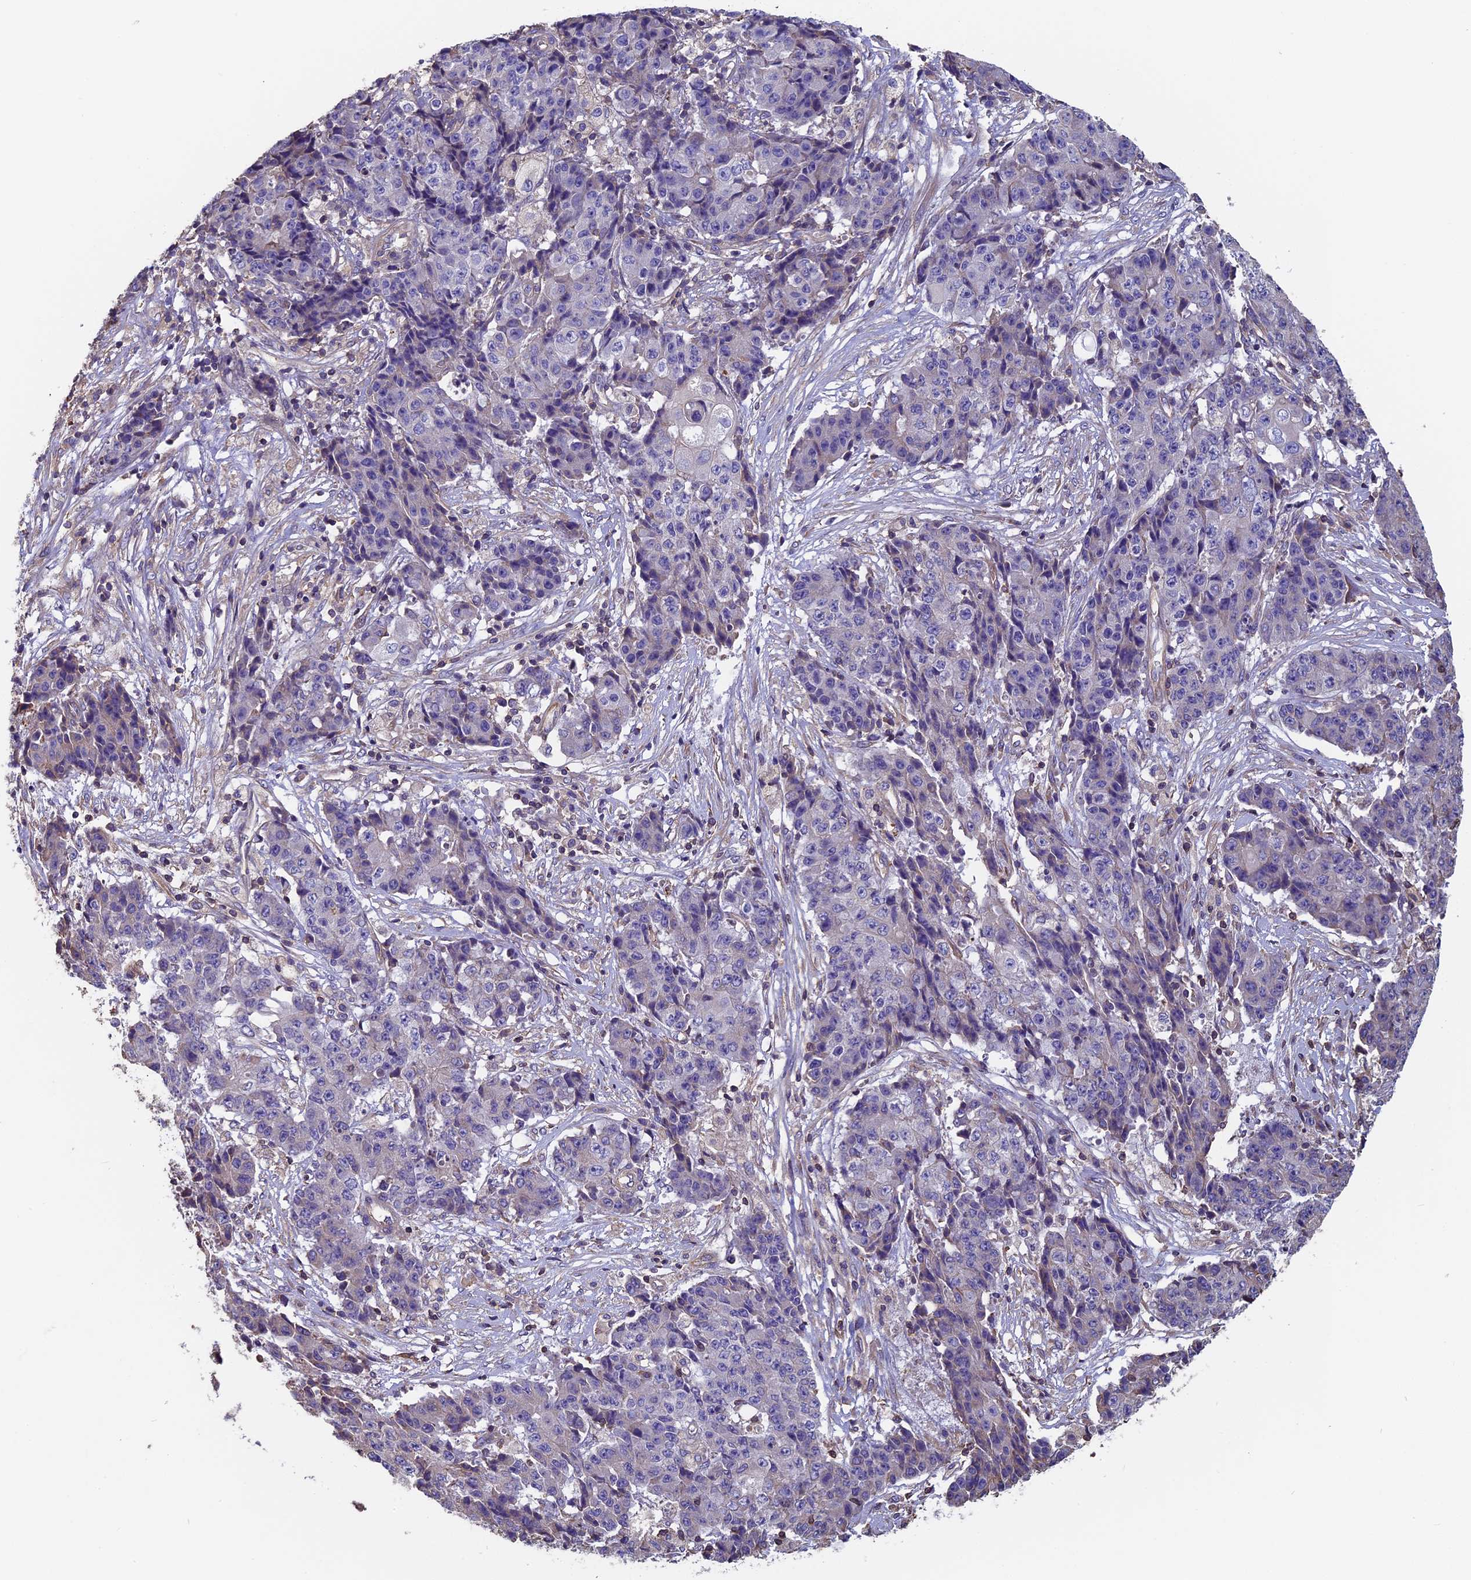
{"staining": {"intensity": "negative", "quantity": "none", "location": "none"}, "tissue": "ovarian cancer", "cell_type": "Tumor cells", "image_type": "cancer", "snomed": [{"axis": "morphology", "description": "Carcinoma, endometroid"}, {"axis": "topography", "description": "Ovary"}], "caption": "Immunohistochemical staining of human ovarian cancer (endometroid carcinoma) shows no significant positivity in tumor cells.", "gene": "CCDC153", "patient": {"sex": "female", "age": 42}}